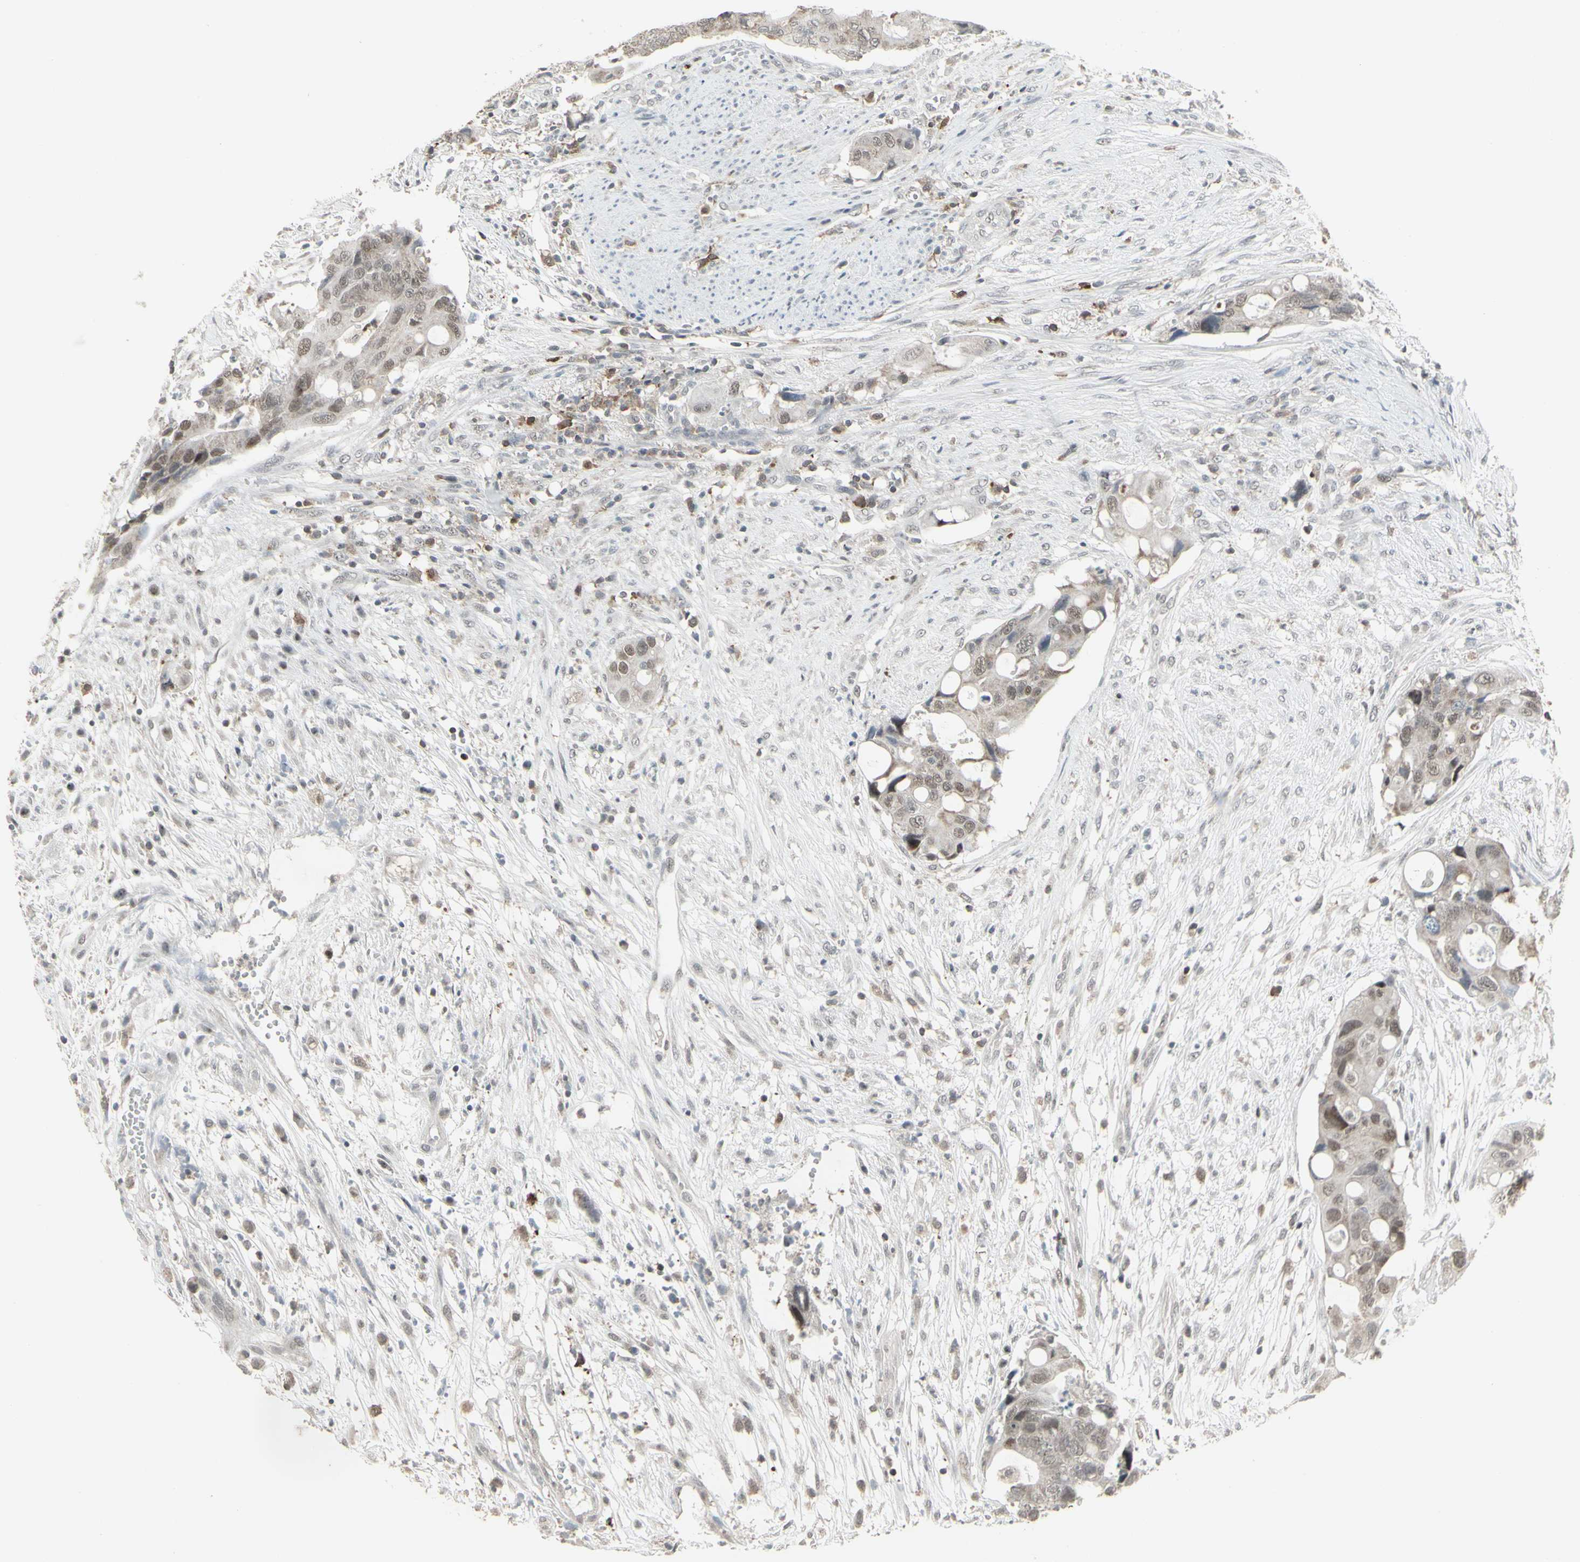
{"staining": {"intensity": "weak", "quantity": ">75%", "location": "cytoplasmic/membranous,nuclear"}, "tissue": "colorectal cancer", "cell_type": "Tumor cells", "image_type": "cancer", "snomed": [{"axis": "morphology", "description": "Adenocarcinoma, NOS"}, {"axis": "topography", "description": "Colon"}], "caption": "This micrograph shows immunohistochemistry (IHC) staining of colorectal cancer, with low weak cytoplasmic/membranous and nuclear positivity in about >75% of tumor cells.", "gene": "SAMSN1", "patient": {"sex": "female", "age": 57}}